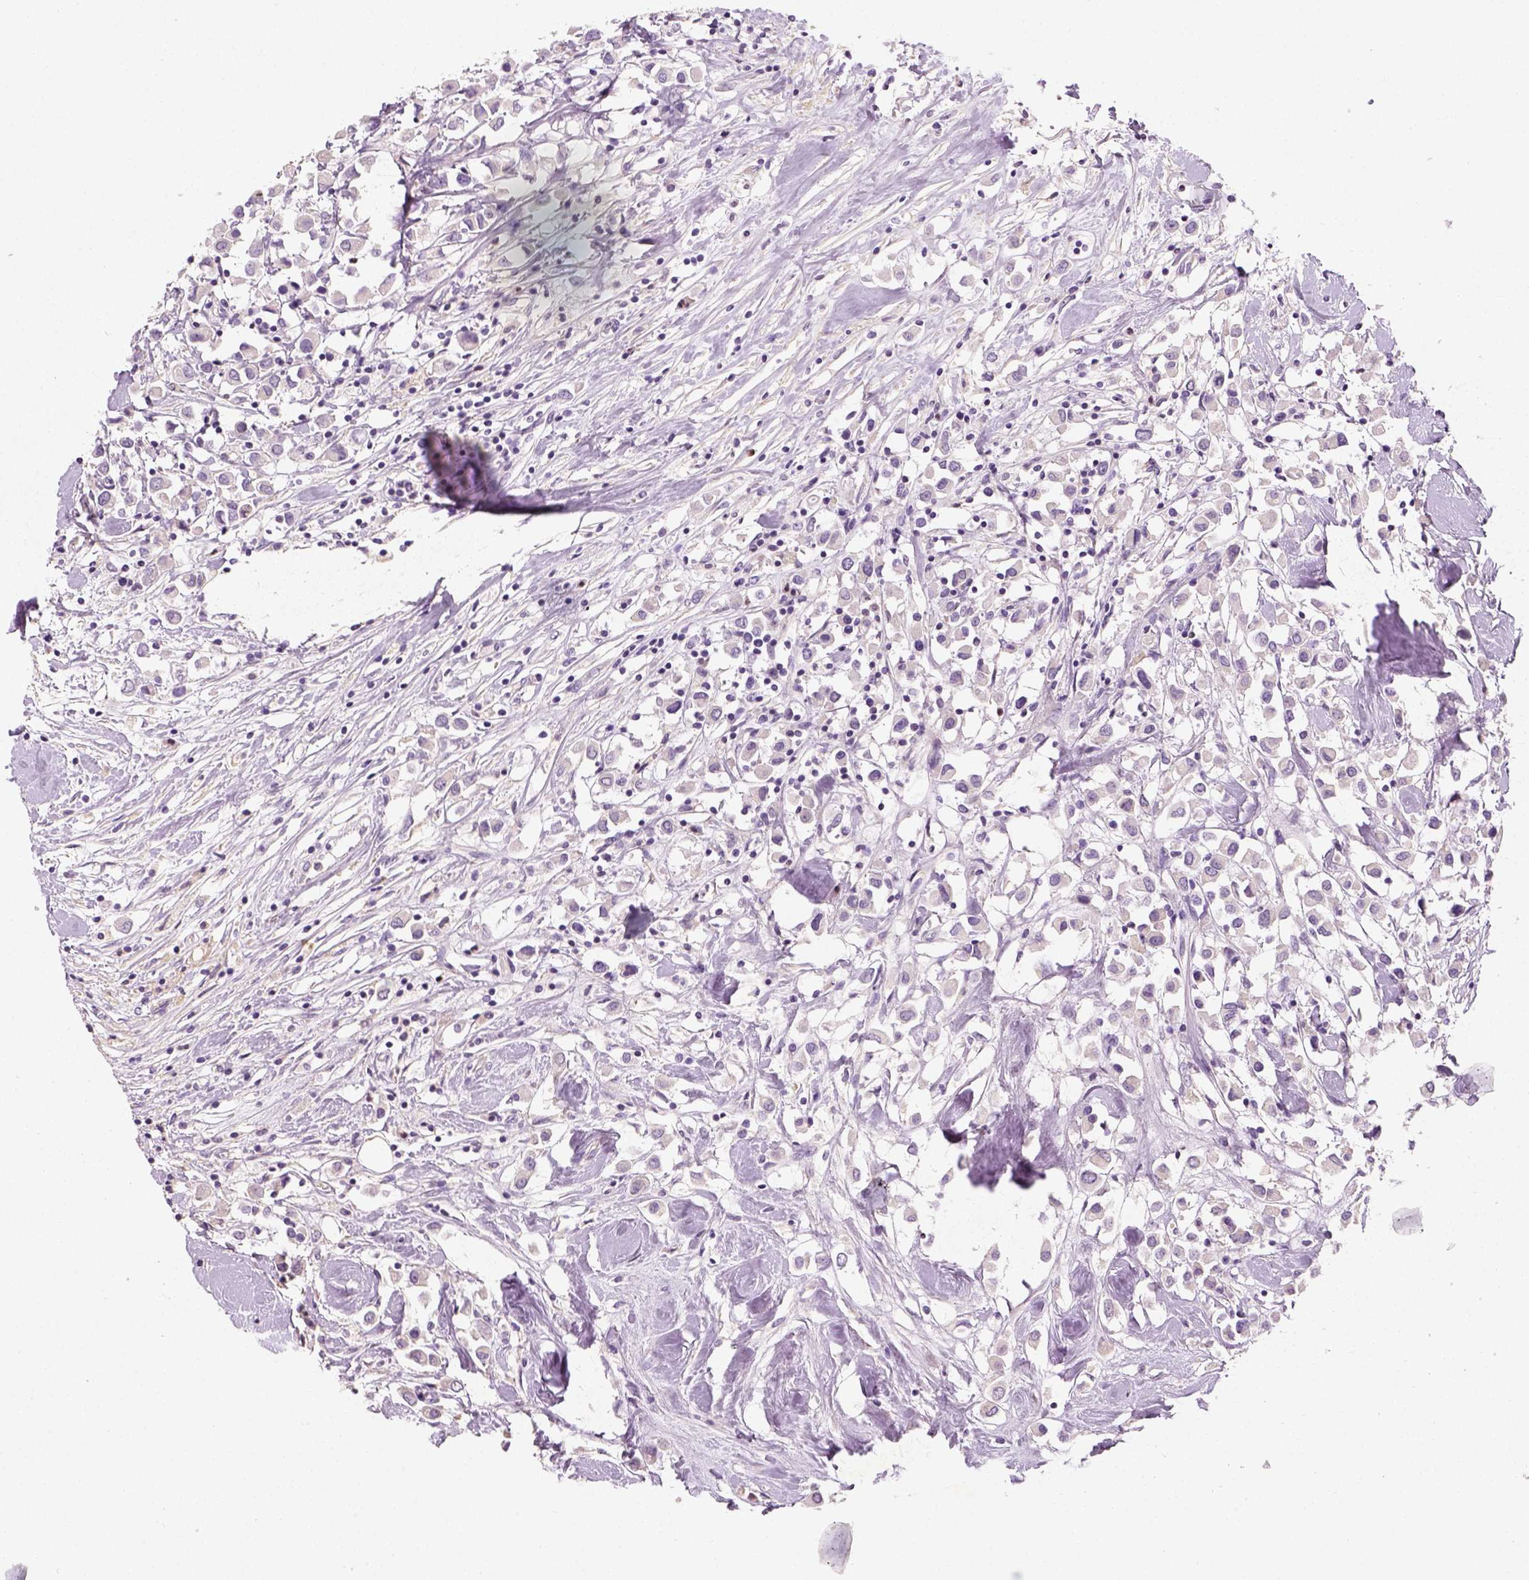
{"staining": {"intensity": "negative", "quantity": "none", "location": "none"}, "tissue": "breast cancer", "cell_type": "Tumor cells", "image_type": "cancer", "snomed": [{"axis": "morphology", "description": "Duct carcinoma"}, {"axis": "topography", "description": "Breast"}], "caption": "Tumor cells are negative for protein expression in human breast cancer.", "gene": "NUDT6", "patient": {"sex": "female", "age": 61}}